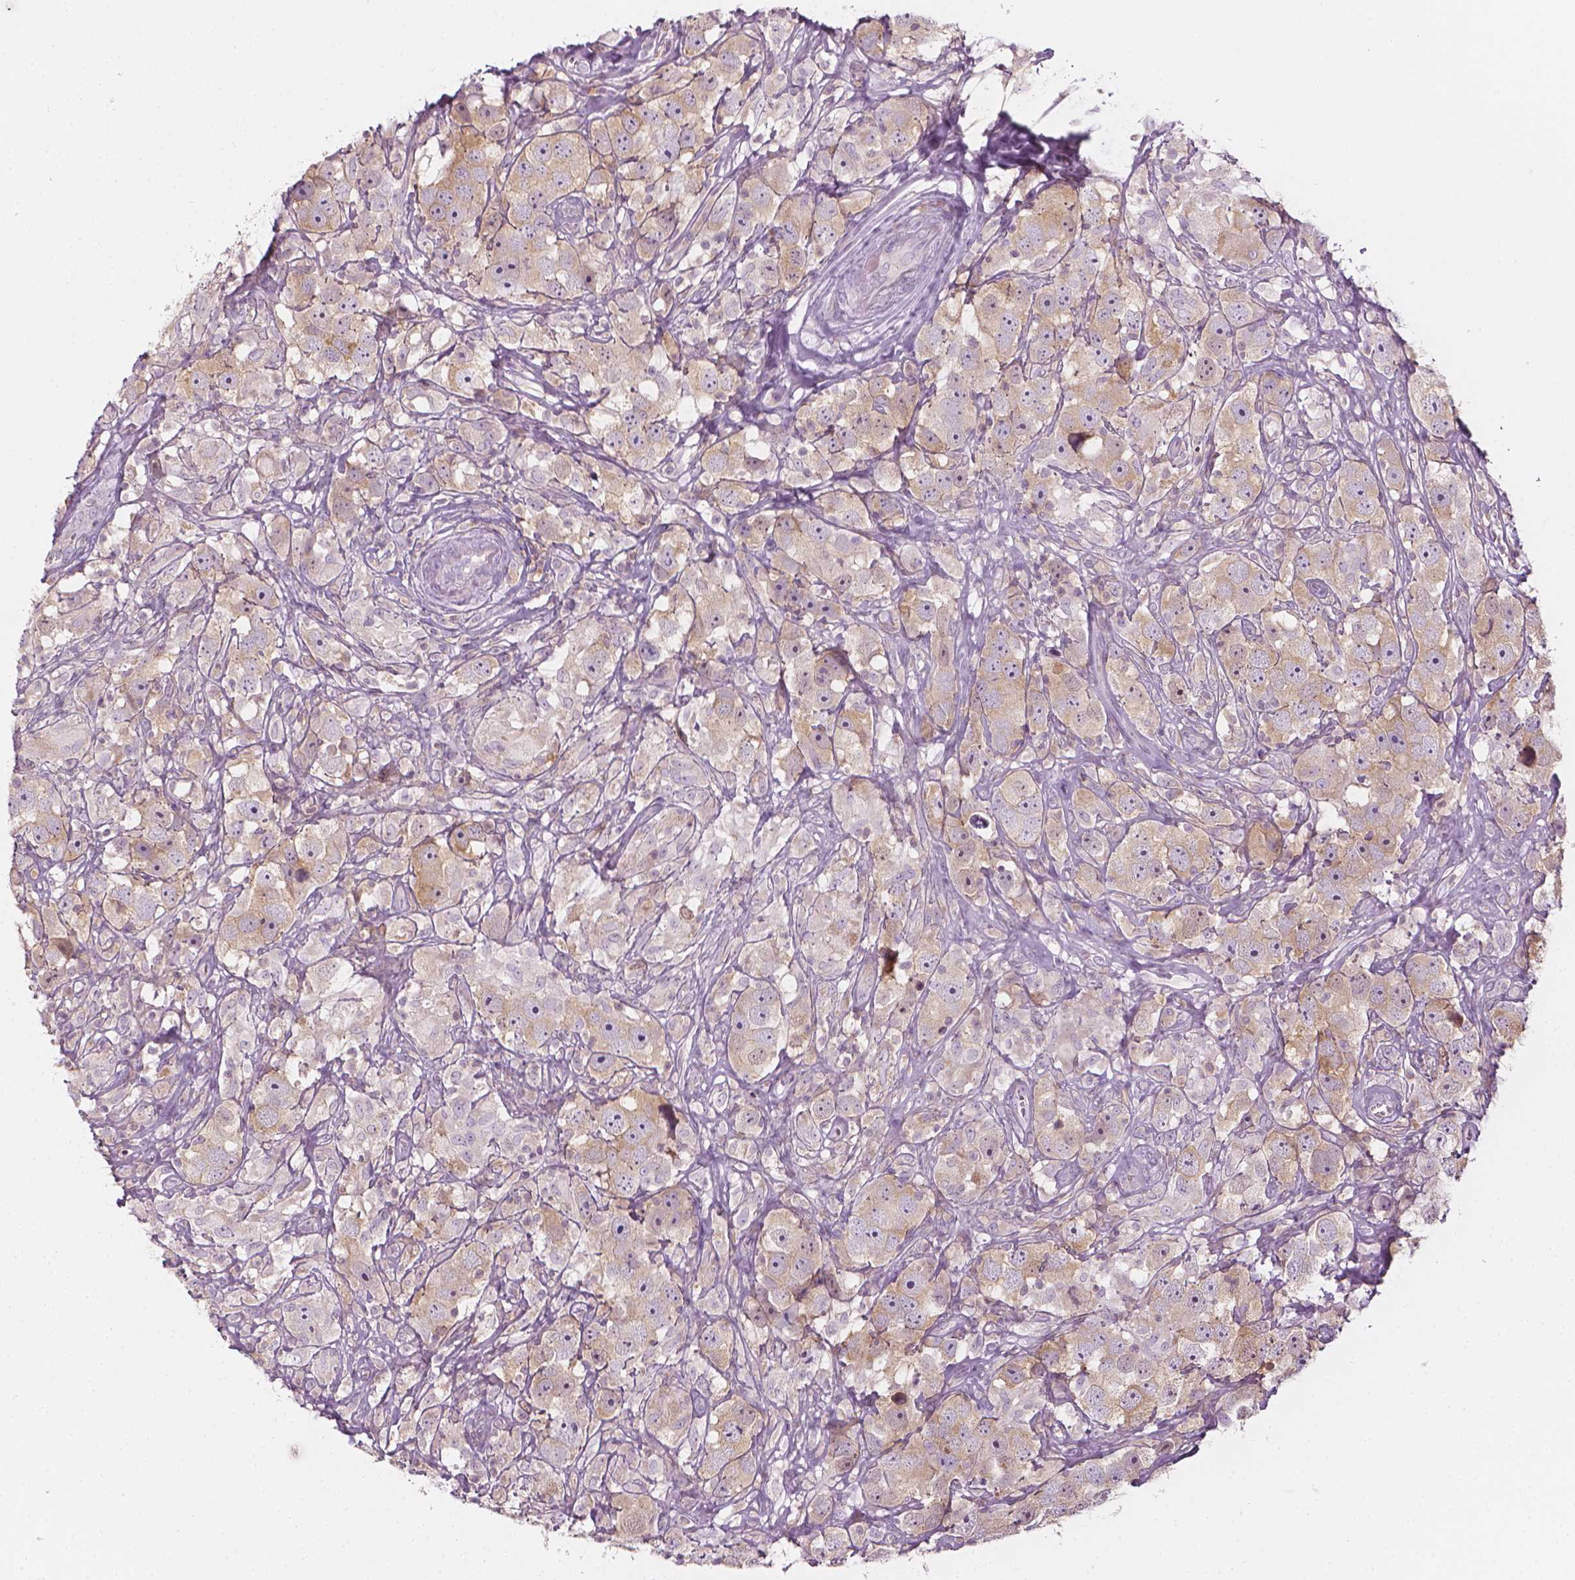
{"staining": {"intensity": "weak", "quantity": "<25%", "location": "cytoplasmic/membranous,nuclear"}, "tissue": "testis cancer", "cell_type": "Tumor cells", "image_type": "cancer", "snomed": [{"axis": "morphology", "description": "Seminoma, NOS"}, {"axis": "topography", "description": "Testis"}], "caption": "The histopathology image demonstrates no staining of tumor cells in testis cancer (seminoma).", "gene": "SHMT1", "patient": {"sex": "male", "age": 49}}